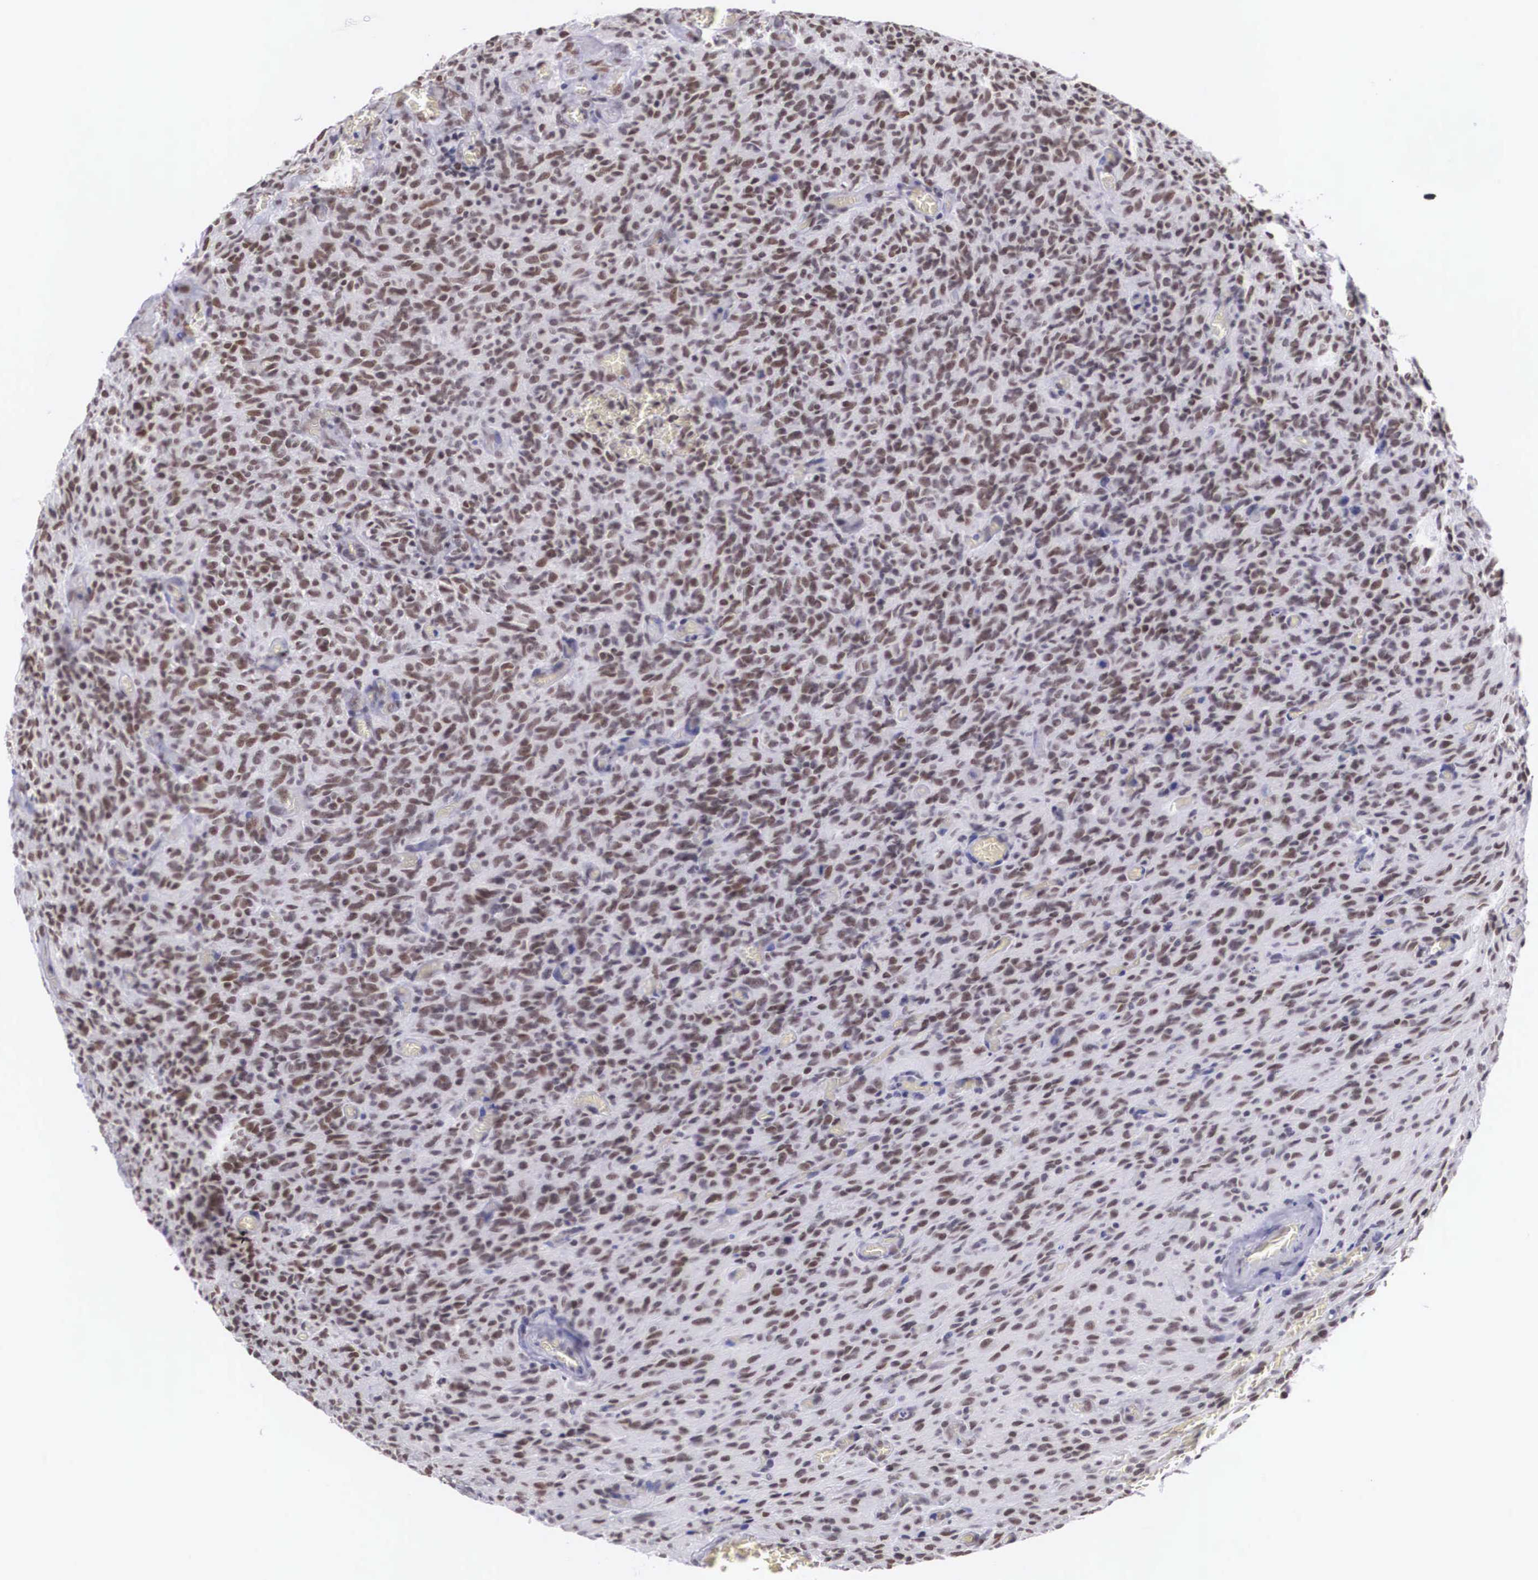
{"staining": {"intensity": "weak", "quantity": ">75%", "location": "nuclear"}, "tissue": "glioma", "cell_type": "Tumor cells", "image_type": "cancer", "snomed": [{"axis": "morphology", "description": "Glioma, malignant, High grade"}, {"axis": "topography", "description": "Brain"}], "caption": "Protein staining exhibits weak nuclear positivity in approximately >75% of tumor cells in glioma.", "gene": "CSTF2", "patient": {"sex": "male", "age": 56}}